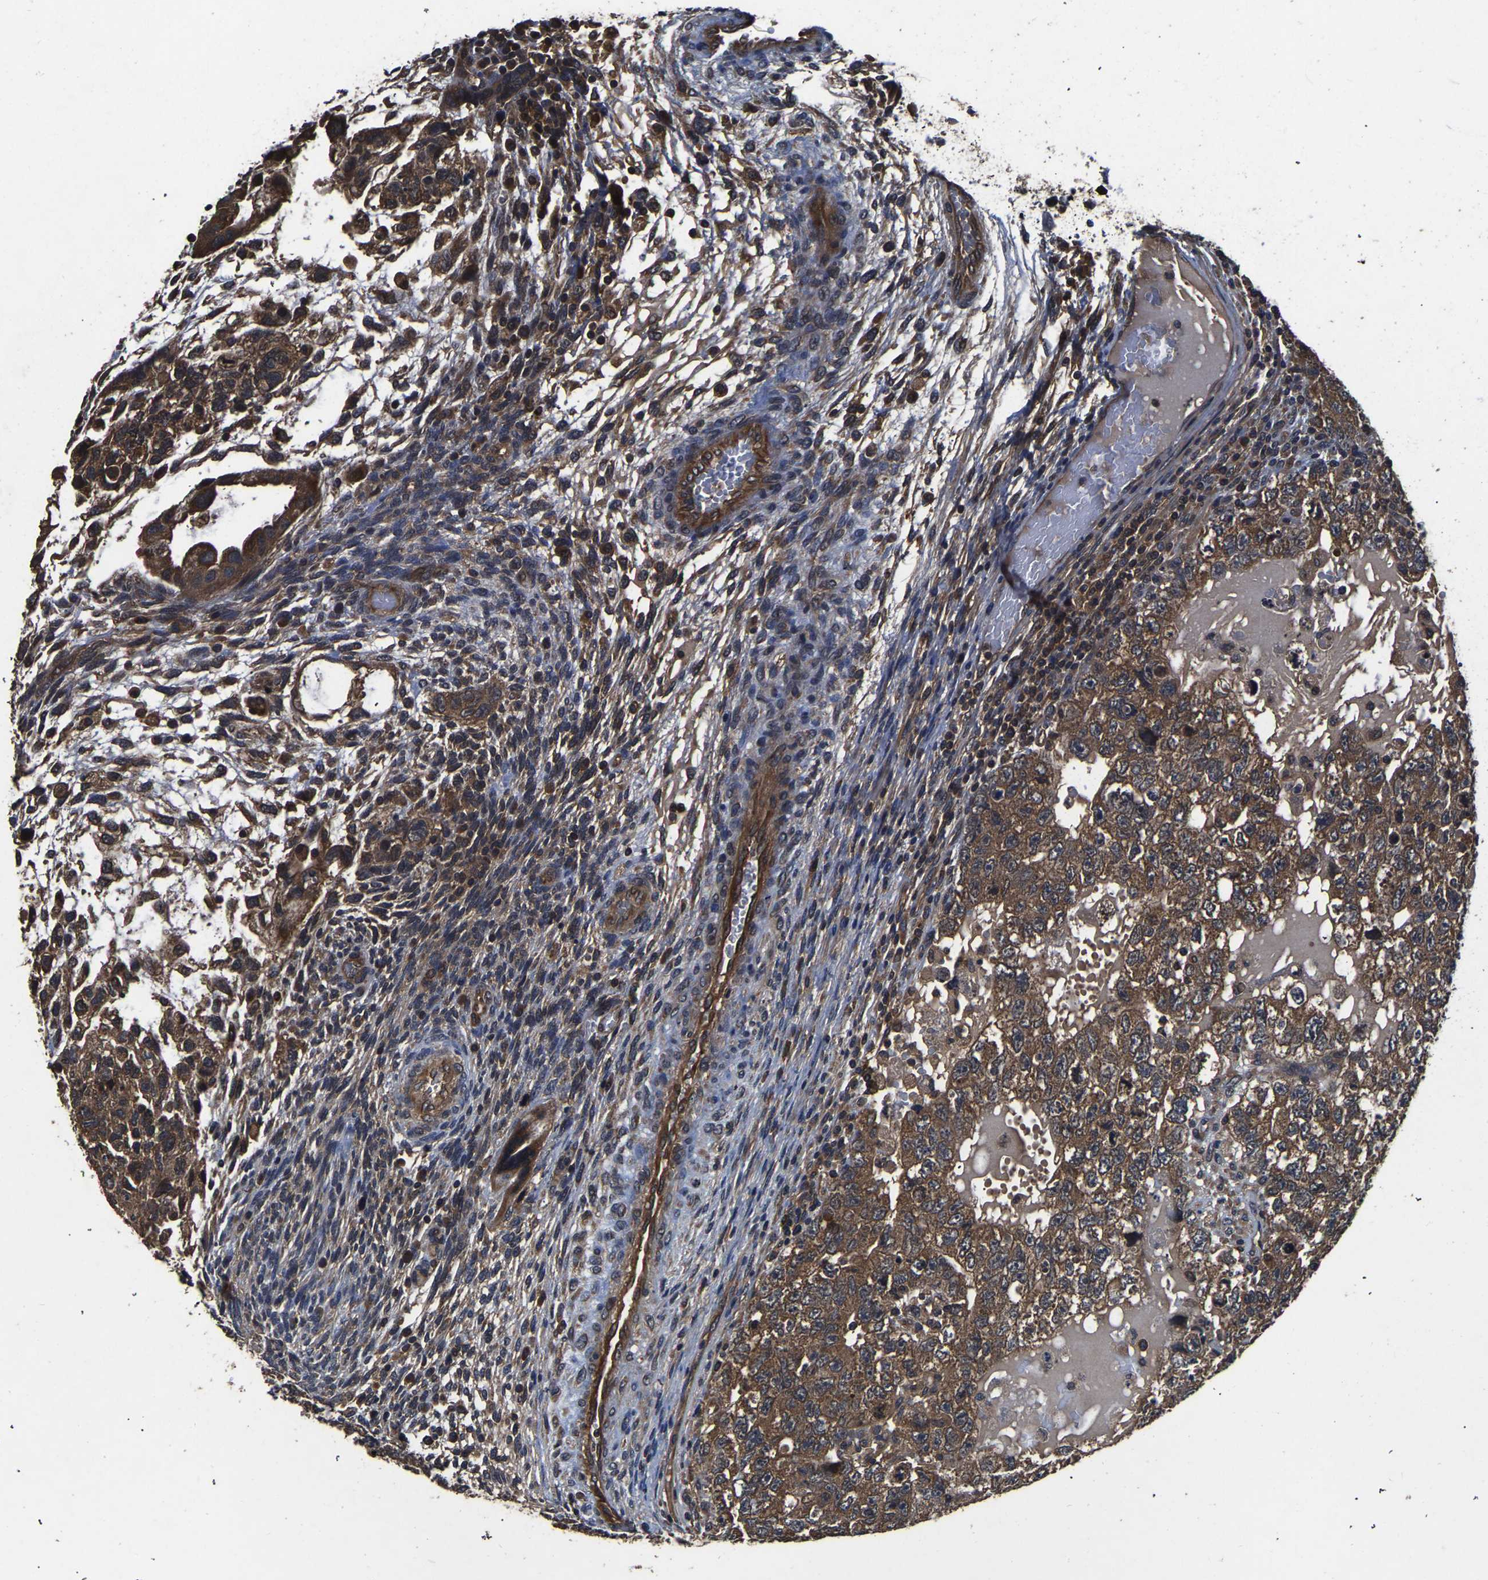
{"staining": {"intensity": "moderate", "quantity": ">75%", "location": "cytoplasmic/membranous"}, "tissue": "testis cancer", "cell_type": "Tumor cells", "image_type": "cancer", "snomed": [{"axis": "morphology", "description": "Carcinoma, Embryonal, NOS"}, {"axis": "topography", "description": "Testis"}], "caption": "Immunohistochemistry of embryonal carcinoma (testis) demonstrates medium levels of moderate cytoplasmic/membranous positivity in approximately >75% of tumor cells. (brown staining indicates protein expression, while blue staining denotes nuclei).", "gene": "CRYZL1", "patient": {"sex": "male", "age": 36}}